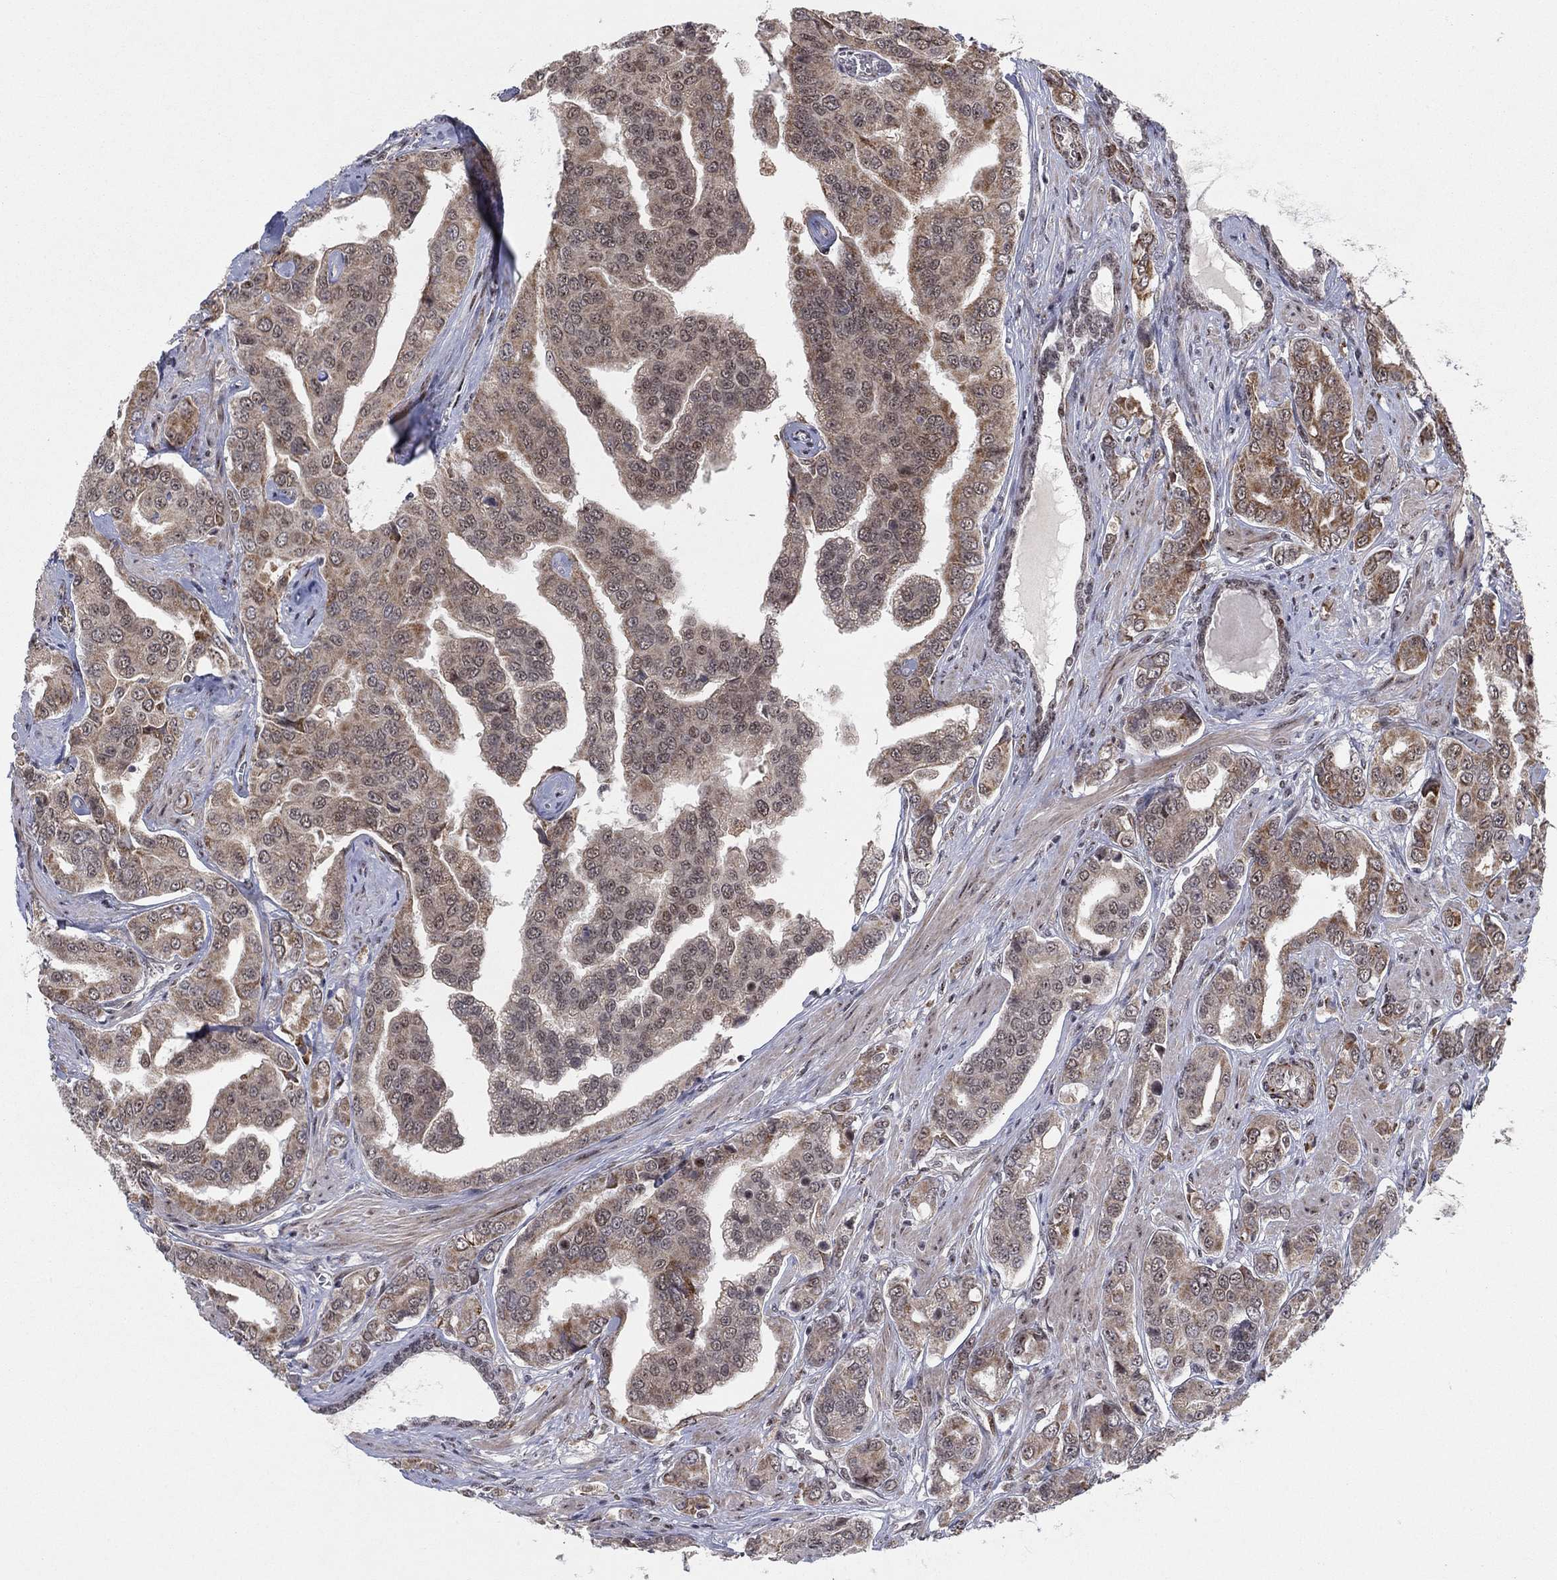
{"staining": {"intensity": "moderate", "quantity": ">75%", "location": "cytoplasmic/membranous"}, "tissue": "prostate cancer", "cell_type": "Tumor cells", "image_type": "cancer", "snomed": [{"axis": "morphology", "description": "Adenocarcinoma, NOS"}, {"axis": "topography", "description": "Prostate and seminal vesicle, NOS"}, {"axis": "topography", "description": "Prostate"}], "caption": "This micrograph displays immunohistochemistry (IHC) staining of adenocarcinoma (prostate), with medium moderate cytoplasmic/membranous positivity in approximately >75% of tumor cells.", "gene": "ZNF395", "patient": {"sex": "male", "age": 69}}